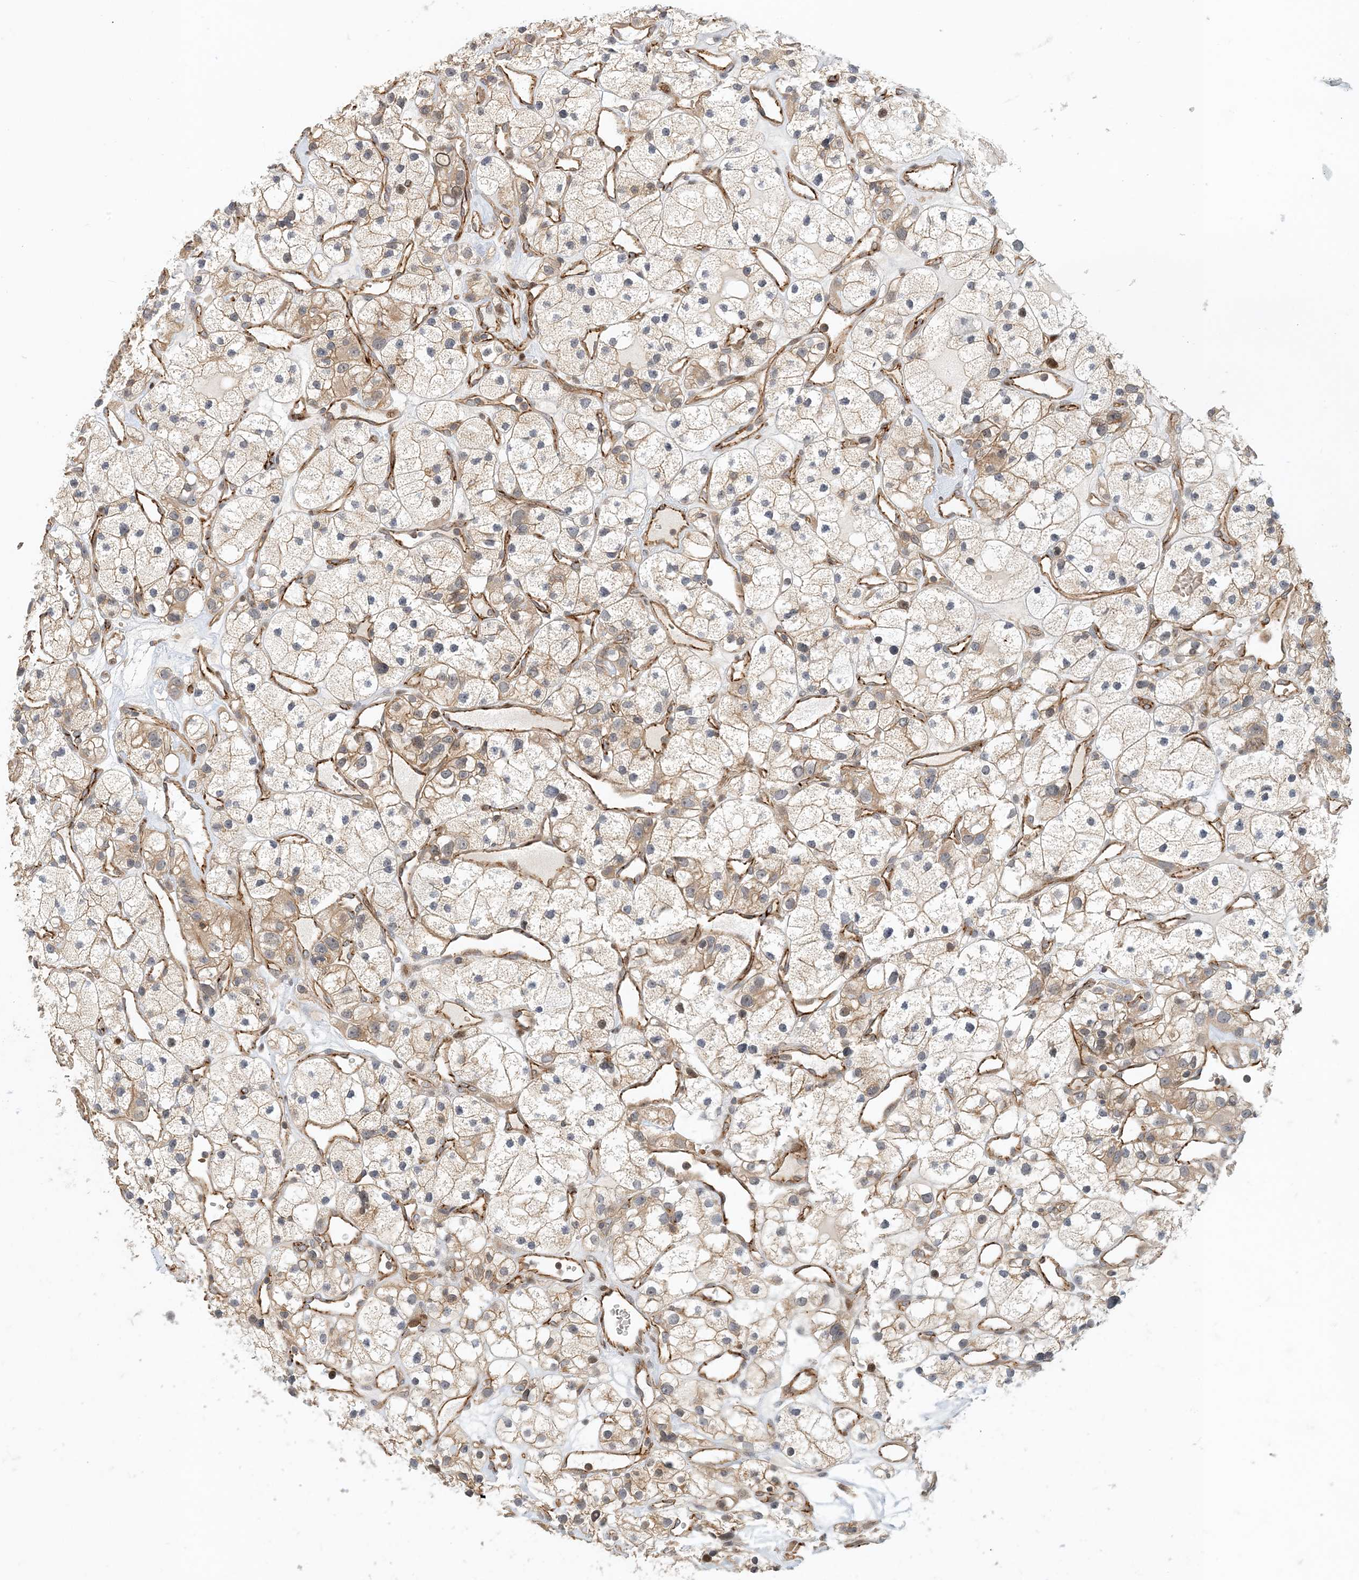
{"staining": {"intensity": "weak", "quantity": "<25%", "location": "cytoplasmic/membranous"}, "tissue": "renal cancer", "cell_type": "Tumor cells", "image_type": "cancer", "snomed": [{"axis": "morphology", "description": "Adenocarcinoma, NOS"}, {"axis": "topography", "description": "Kidney"}], "caption": "IHC of renal cancer shows no expression in tumor cells.", "gene": "MAPKBP1", "patient": {"sex": "female", "age": 57}}